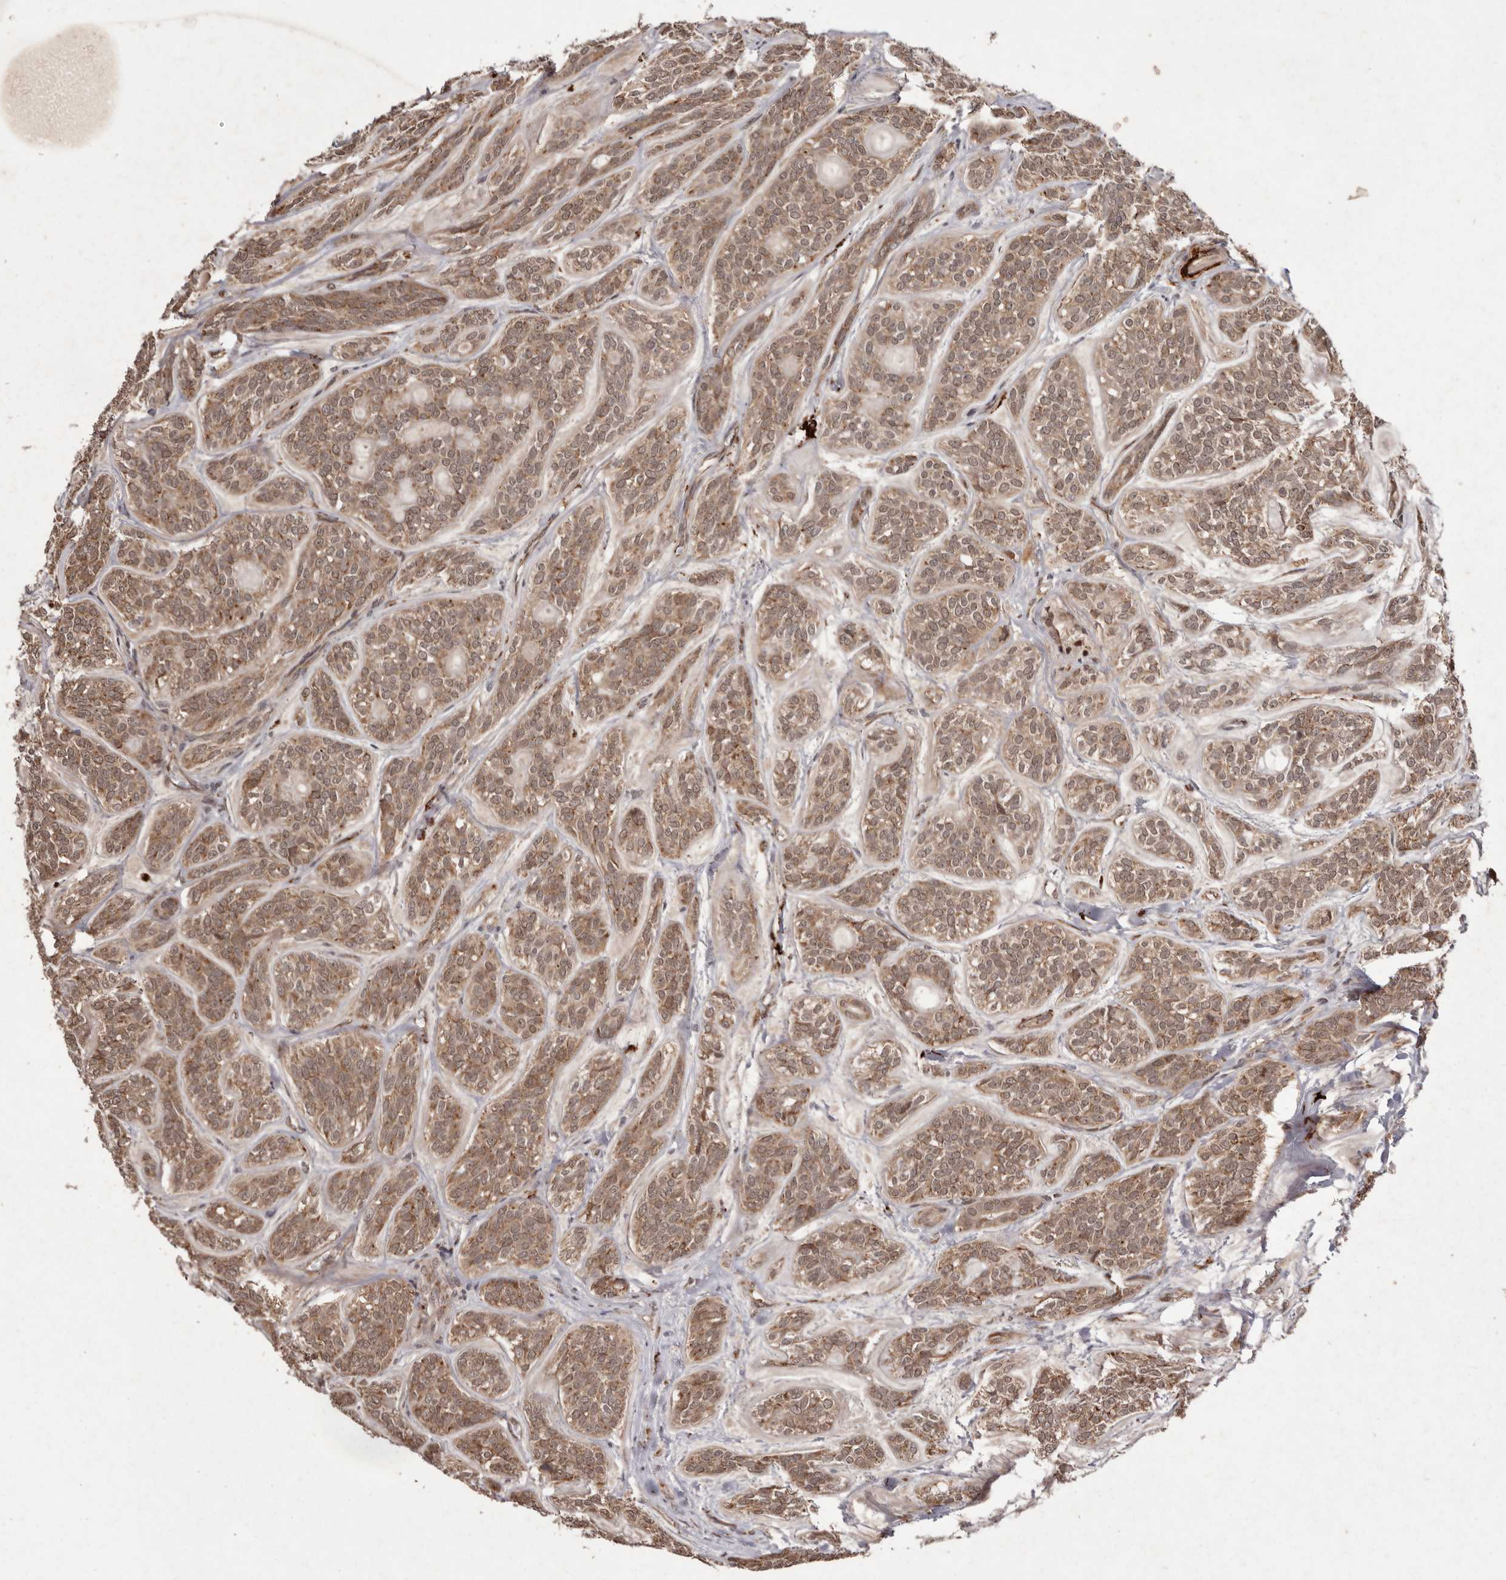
{"staining": {"intensity": "moderate", "quantity": ">75%", "location": "cytoplasmic/membranous,nuclear"}, "tissue": "head and neck cancer", "cell_type": "Tumor cells", "image_type": "cancer", "snomed": [{"axis": "morphology", "description": "Adenocarcinoma, NOS"}, {"axis": "topography", "description": "Head-Neck"}], "caption": "Head and neck cancer tissue shows moderate cytoplasmic/membranous and nuclear staining in about >75% of tumor cells, visualized by immunohistochemistry.", "gene": "LRGUK", "patient": {"sex": "male", "age": 66}}